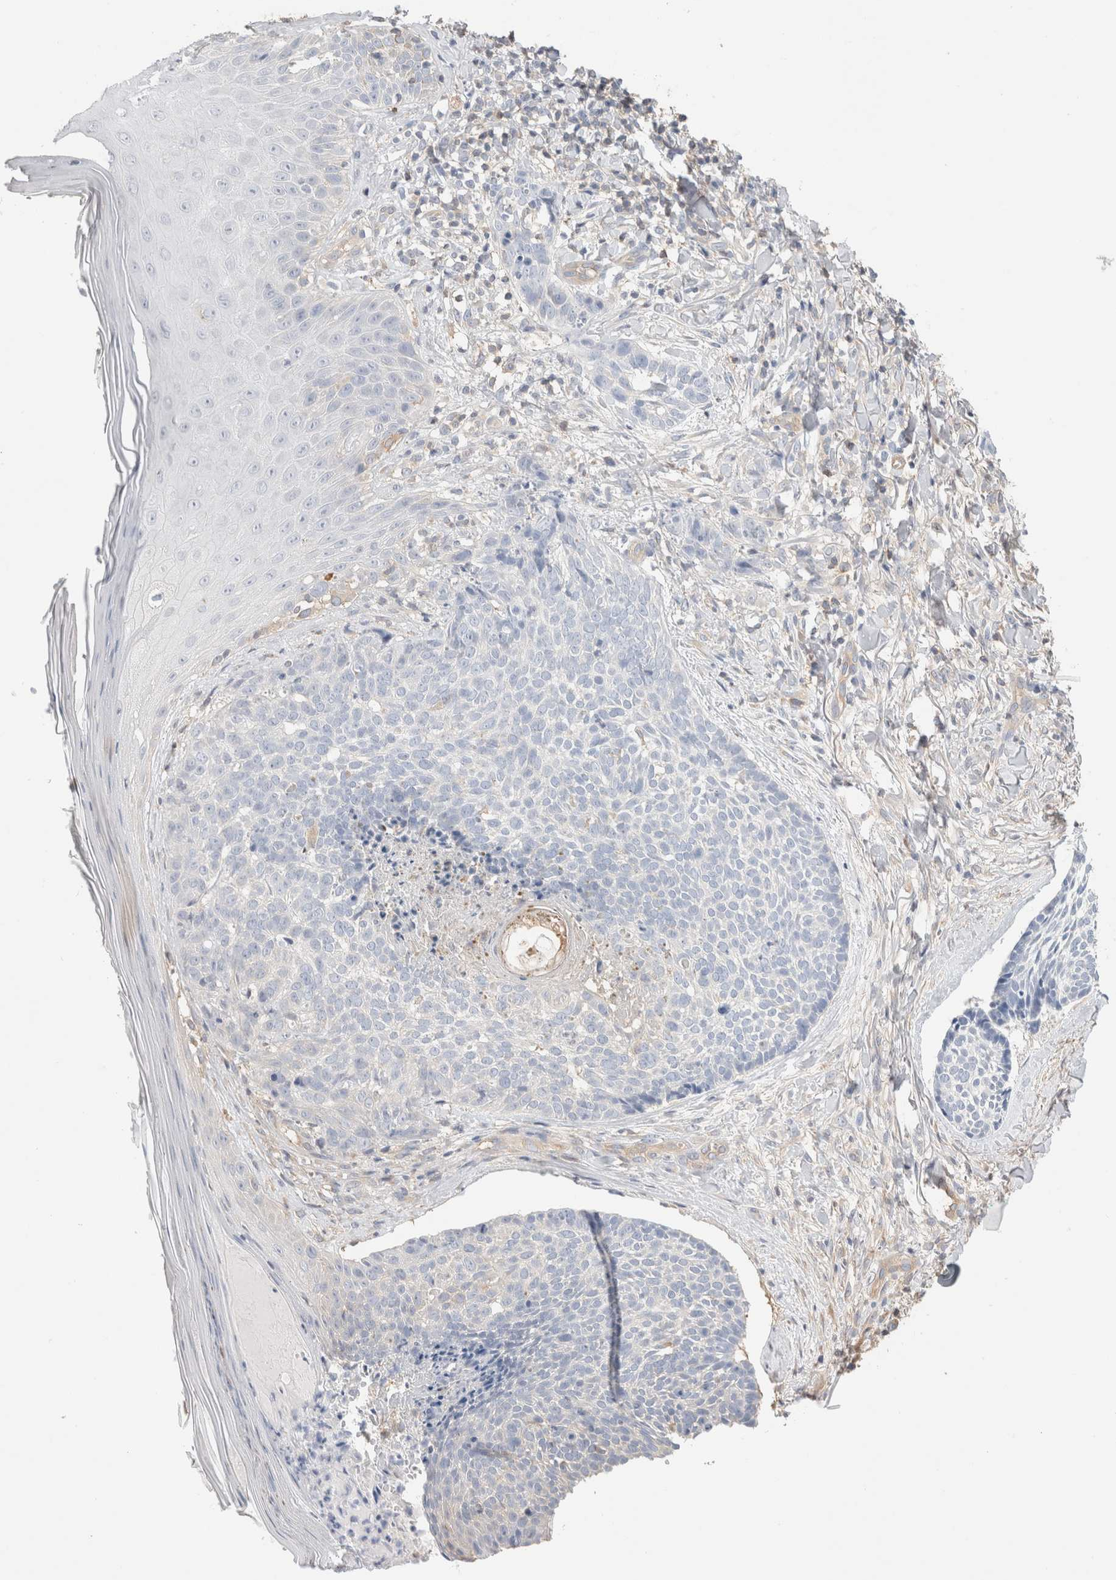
{"staining": {"intensity": "negative", "quantity": "none", "location": "none"}, "tissue": "skin cancer", "cell_type": "Tumor cells", "image_type": "cancer", "snomed": [{"axis": "morphology", "description": "Normal tissue, NOS"}, {"axis": "morphology", "description": "Basal cell carcinoma"}, {"axis": "topography", "description": "Skin"}], "caption": "High magnification brightfield microscopy of skin basal cell carcinoma stained with DAB (3,3'-diaminobenzidine) (brown) and counterstained with hematoxylin (blue): tumor cells show no significant staining.", "gene": "CAPN2", "patient": {"sex": "male", "age": 67}}